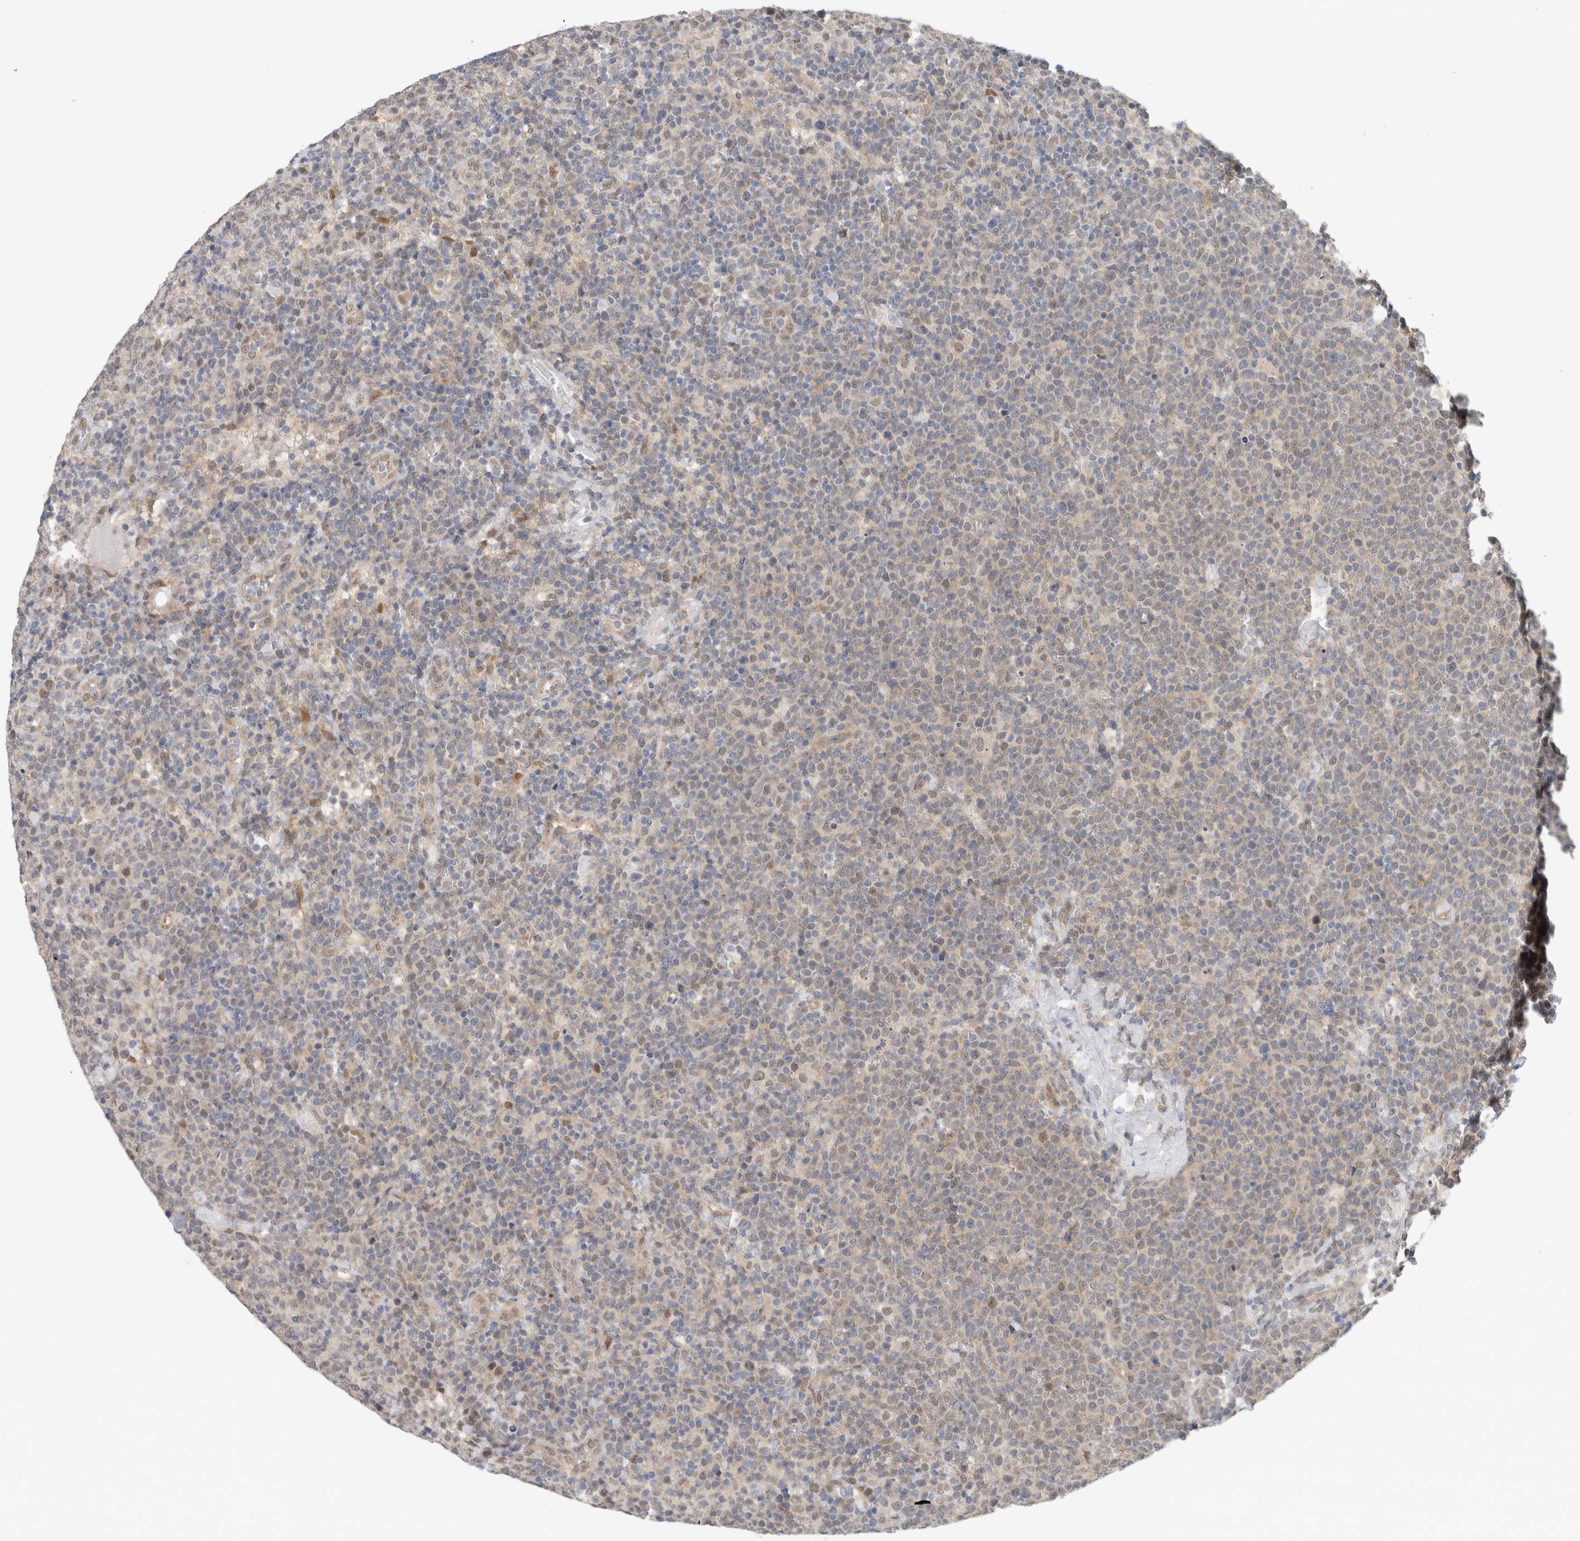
{"staining": {"intensity": "weak", "quantity": "<25%", "location": "nuclear"}, "tissue": "lymphoma", "cell_type": "Tumor cells", "image_type": "cancer", "snomed": [{"axis": "morphology", "description": "Malignant lymphoma, non-Hodgkin's type, High grade"}, {"axis": "topography", "description": "Lymph node"}], "caption": "Immunohistochemical staining of high-grade malignant lymphoma, non-Hodgkin's type exhibits no significant positivity in tumor cells.", "gene": "EIF4G3", "patient": {"sex": "male", "age": 61}}